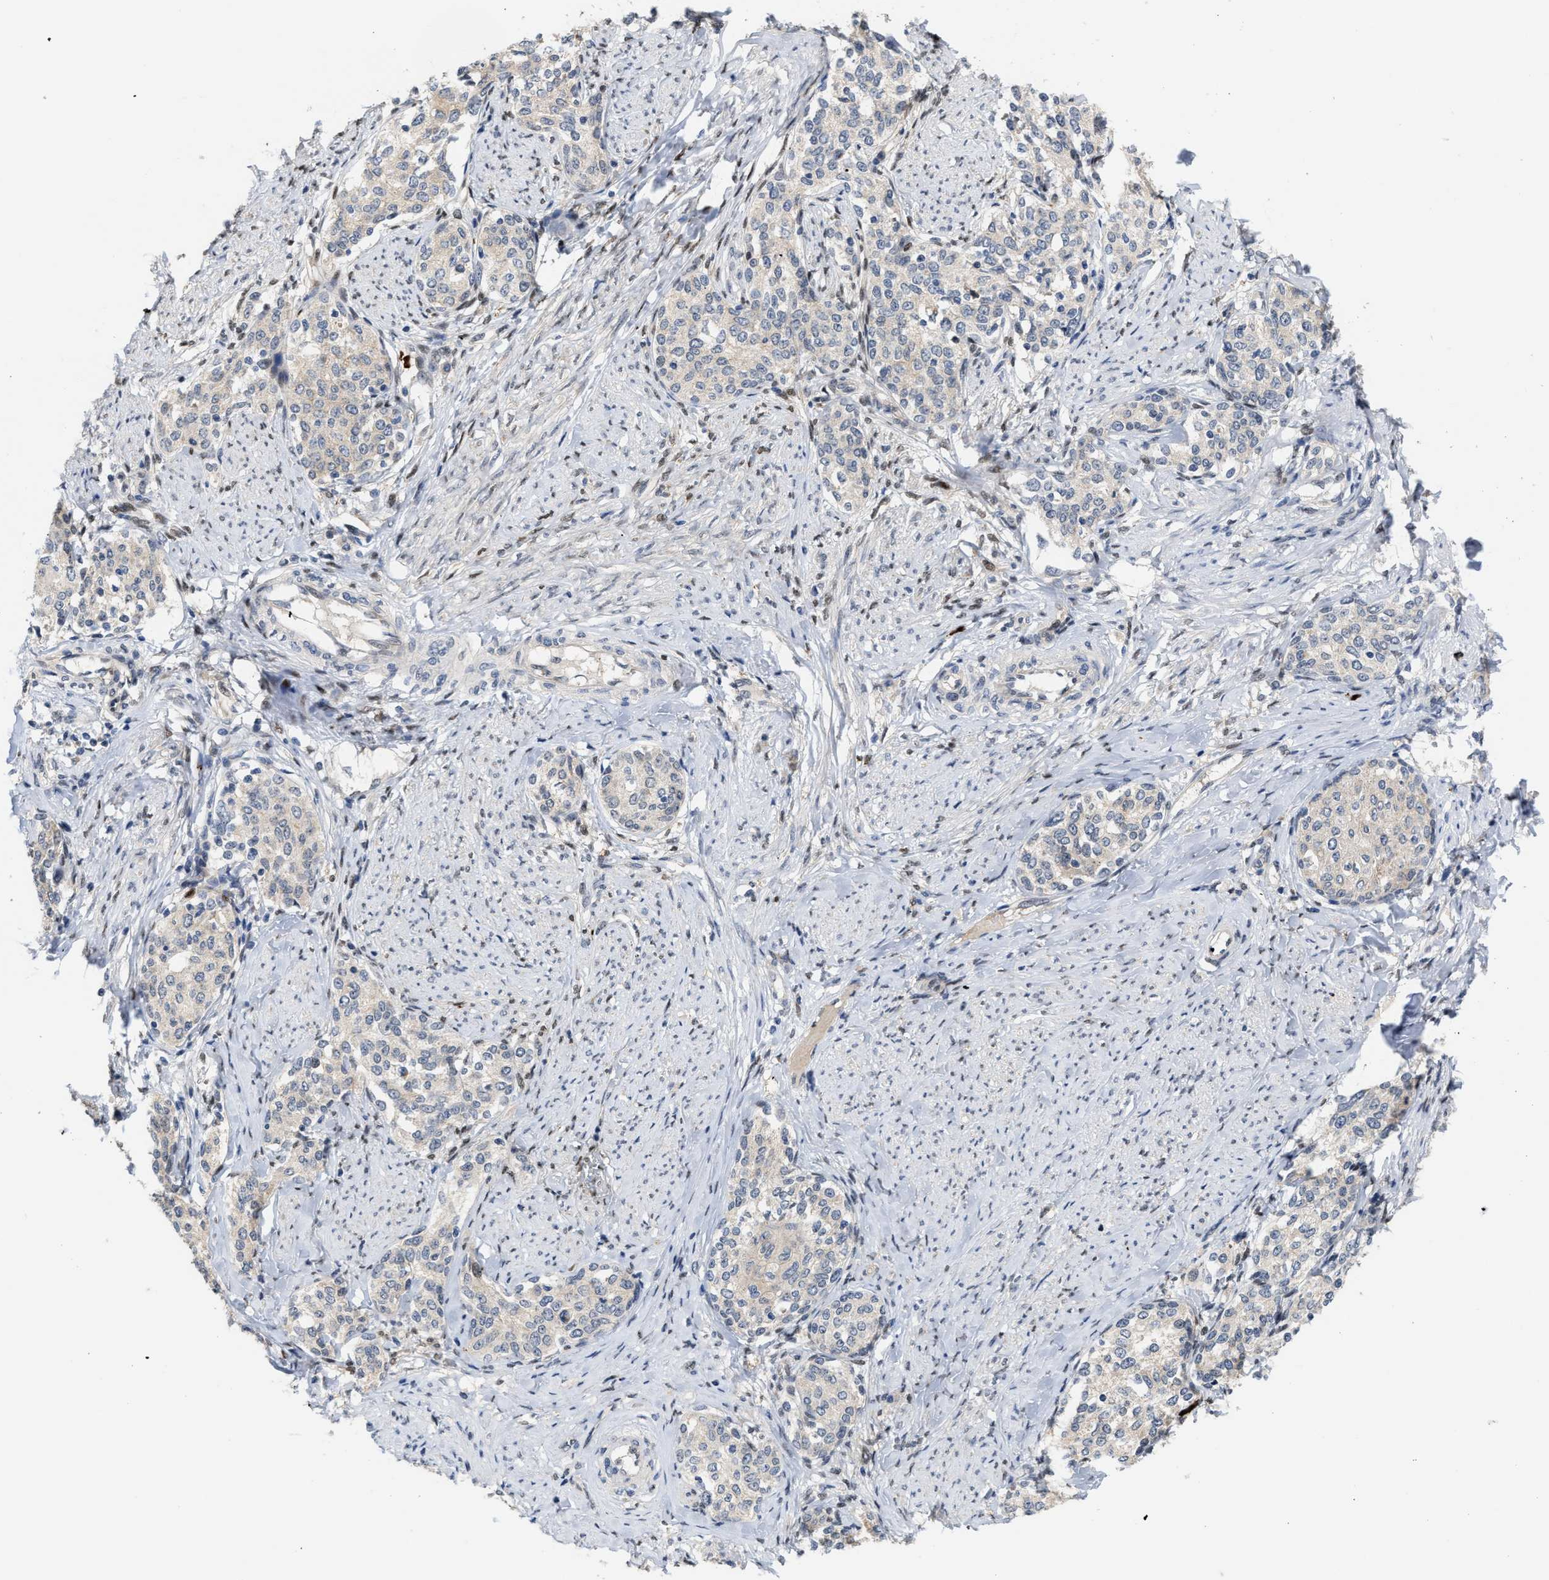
{"staining": {"intensity": "weak", "quantity": "<25%", "location": "cytoplasmic/membranous"}, "tissue": "cervical cancer", "cell_type": "Tumor cells", "image_type": "cancer", "snomed": [{"axis": "morphology", "description": "Squamous cell carcinoma, NOS"}, {"axis": "morphology", "description": "Adenocarcinoma, NOS"}, {"axis": "topography", "description": "Cervix"}], "caption": "An IHC histopathology image of adenocarcinoma (cervical) is shown. There is no staining in tumor cells of adenocarcinoma (cervical).", "gene": "TCF4", "patient": {"sex": "female", "age": 52}}